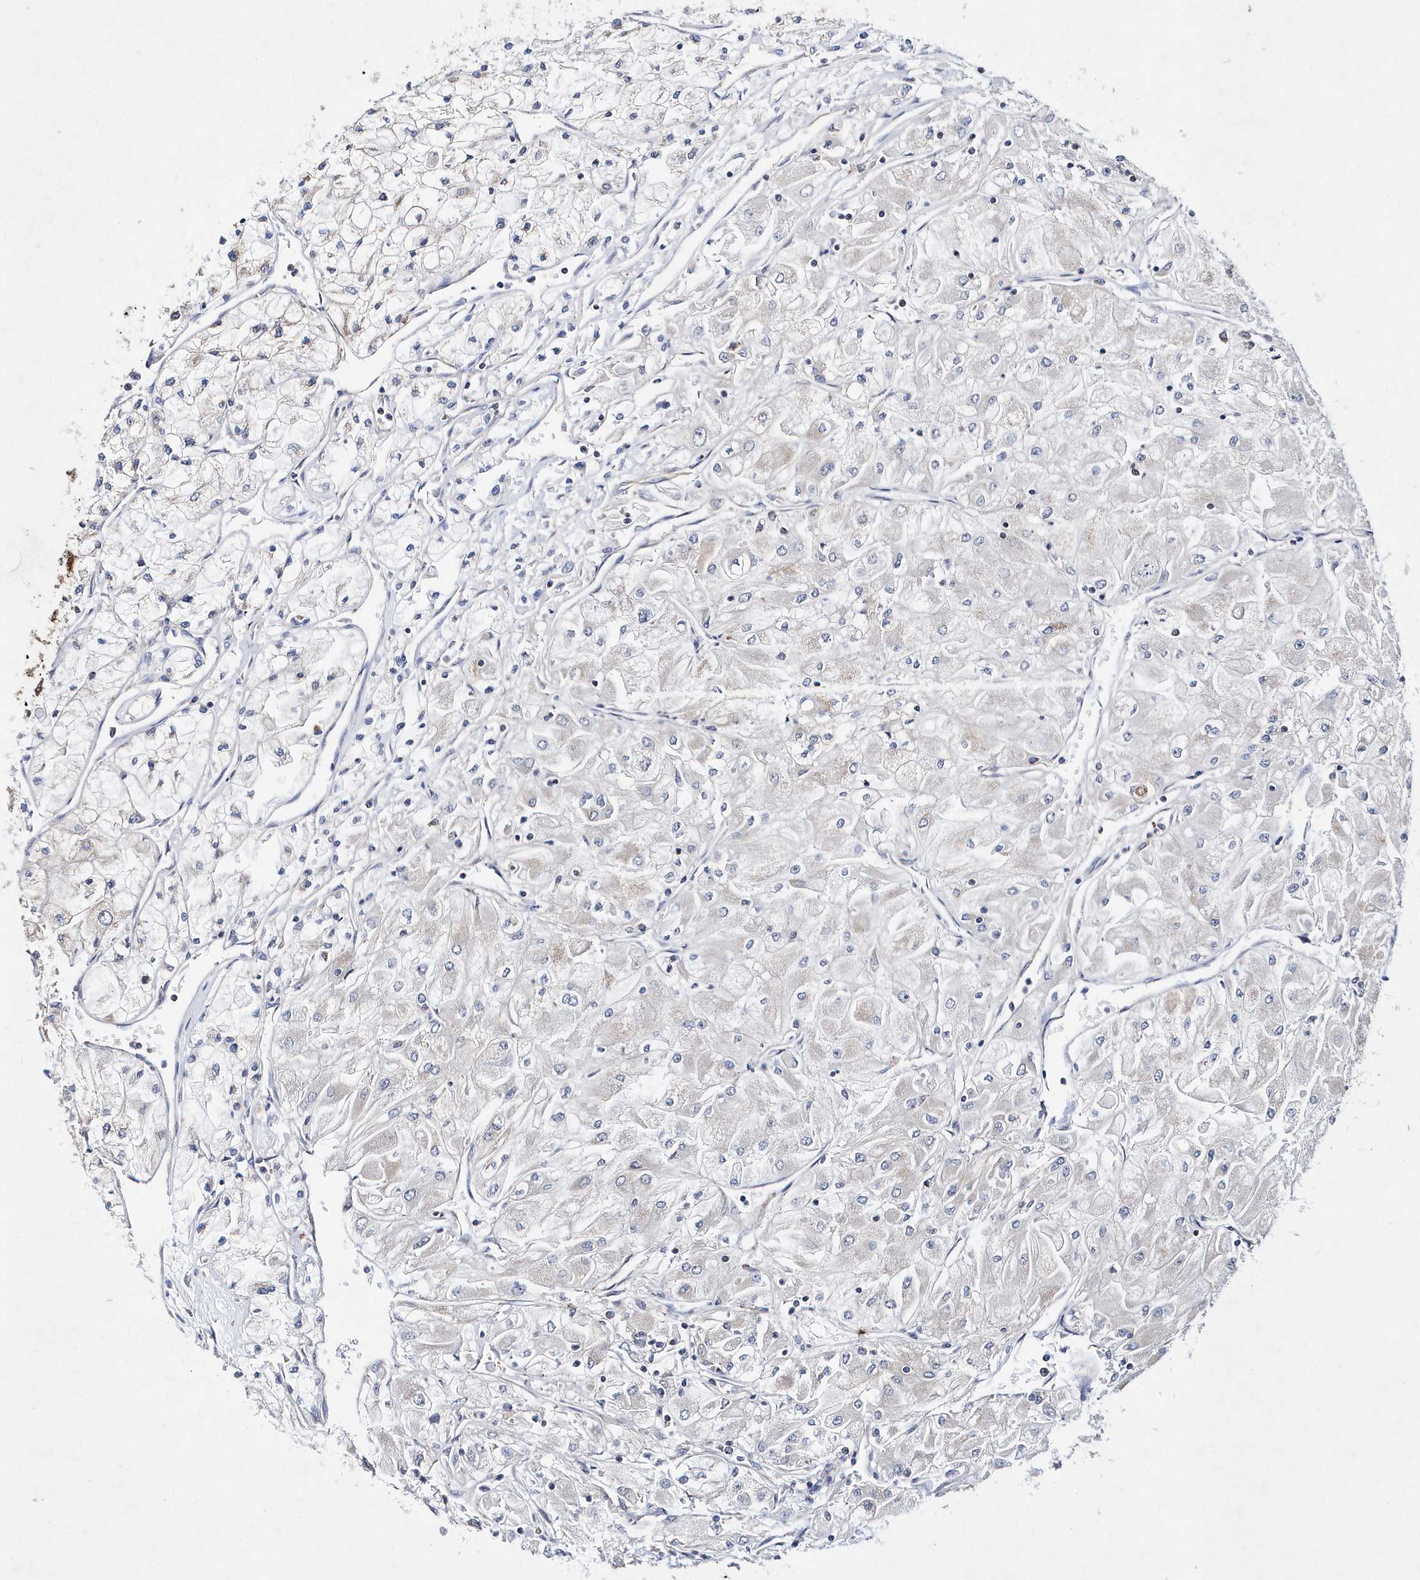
{"staining": {"intensity": "negative", "quantity": "none", "location": "none"}, "tissue": "renal cancer", "cell_type": "Tumor cells", "image_type": "cancer", "snomed": [{"axis": "morphology", "description": "Adenocarcinoma, NOS"}, {"axis": "topography", "description": "Kidney"}], "caption": "This histopathology image is of renal adenocarcinoma stained with IHC to label a protein in brown with the nuclei are counter-stained blue. There is no positivity in tumor cells.", "gene": "JKAMP", "patient": {"sex": "male", "age": 80}}